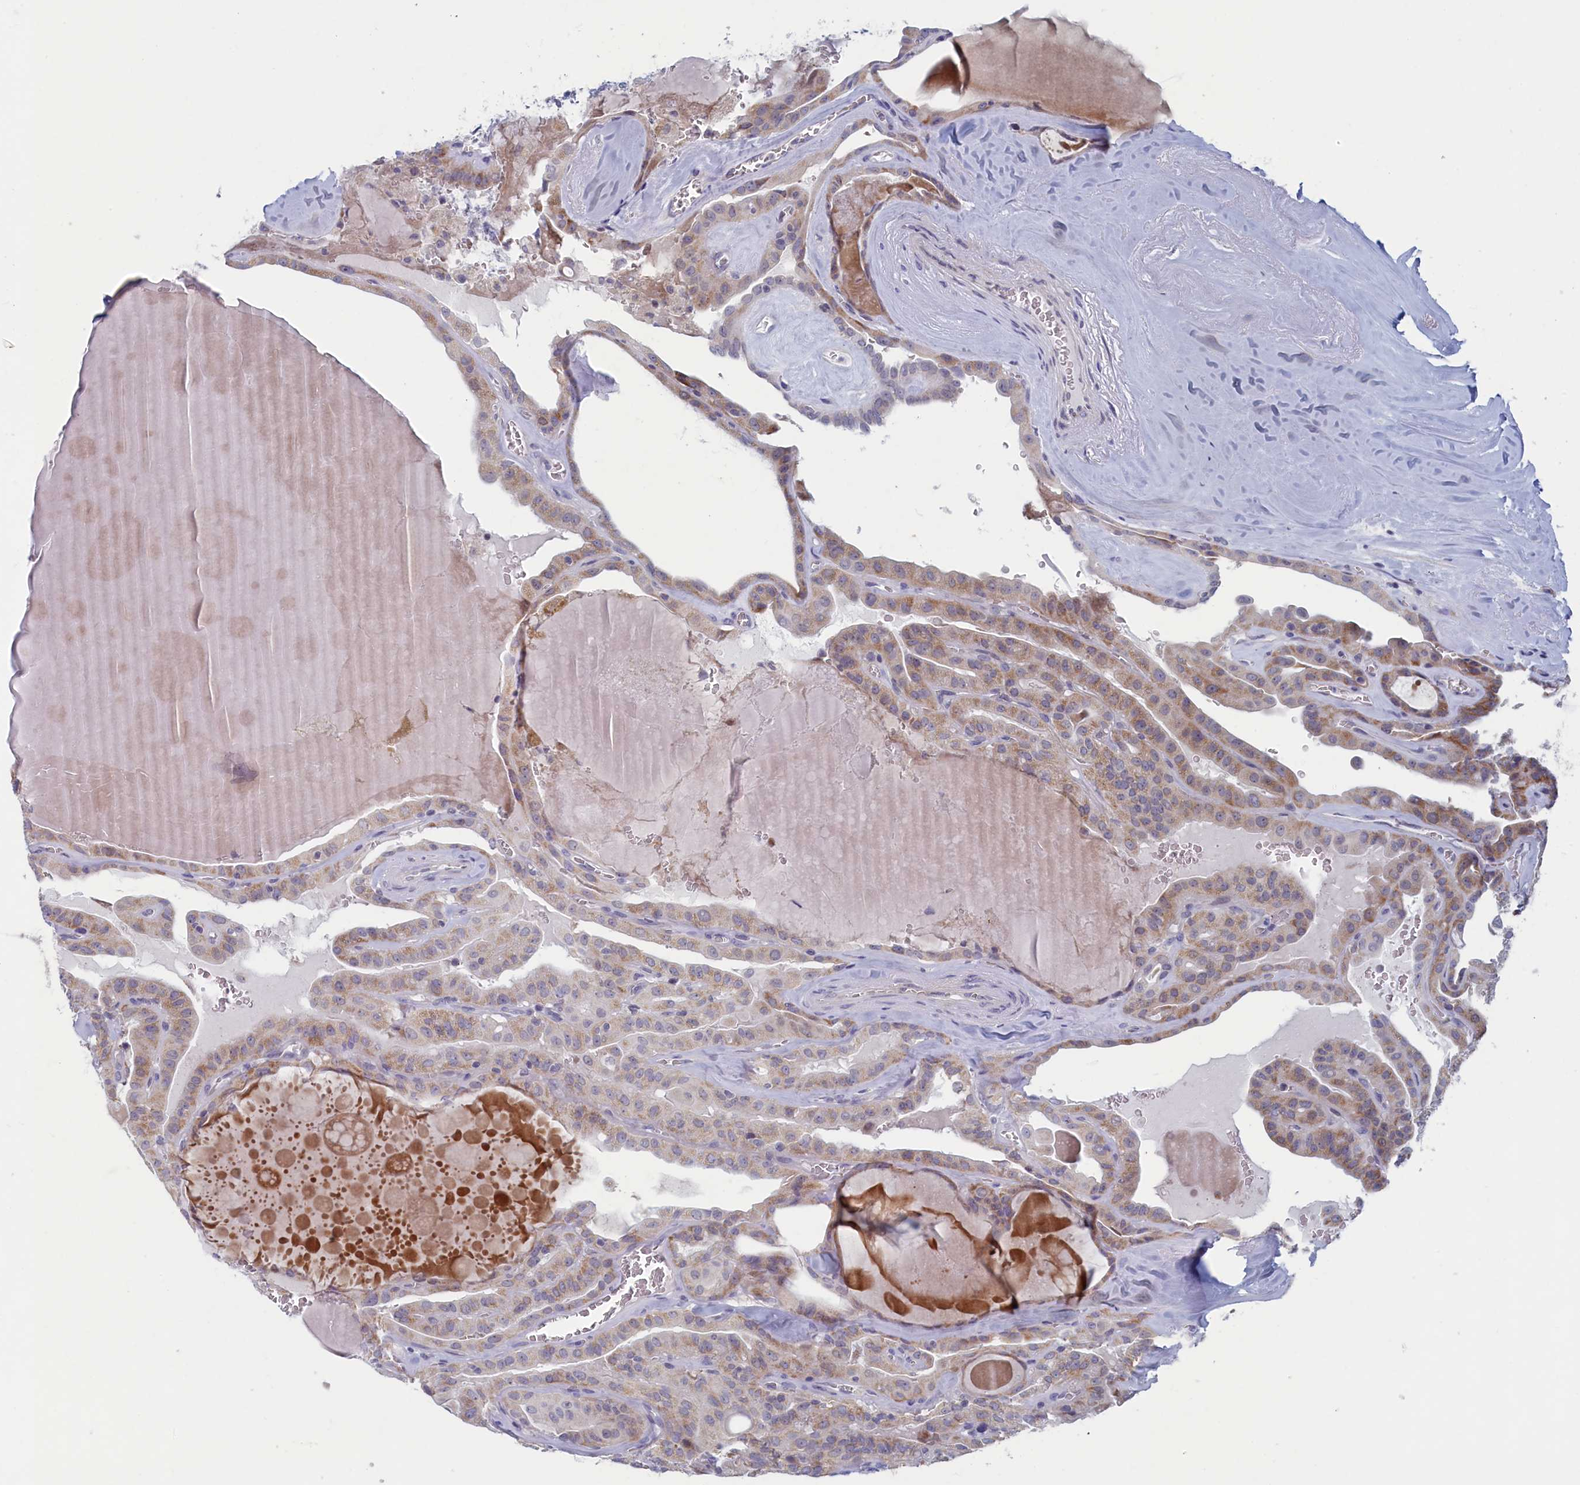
{"staining": {"intensity": "weak", "quantity": ">75%", "location": "cytoplasmic/membranous"}, "tissue": "thyroid cancer", "cell_type": "Tumor cells", "image_type": "cancer", "snomed": [{"axis": "morphology", "description": "Papillary adenocarcinoma, NOS"}, {"axis": "topography", "description": "Thyroid gland"}], "caption": "Protein positivity by immunohistochemistry (IHC) exhibits weak cytoplasmic/membranous positivity in about >75% of tumor cells in papillary adenocarcinoma (thyroid).", "gene": "WDR76", "patient": {"sex": "male", "age": 52}}